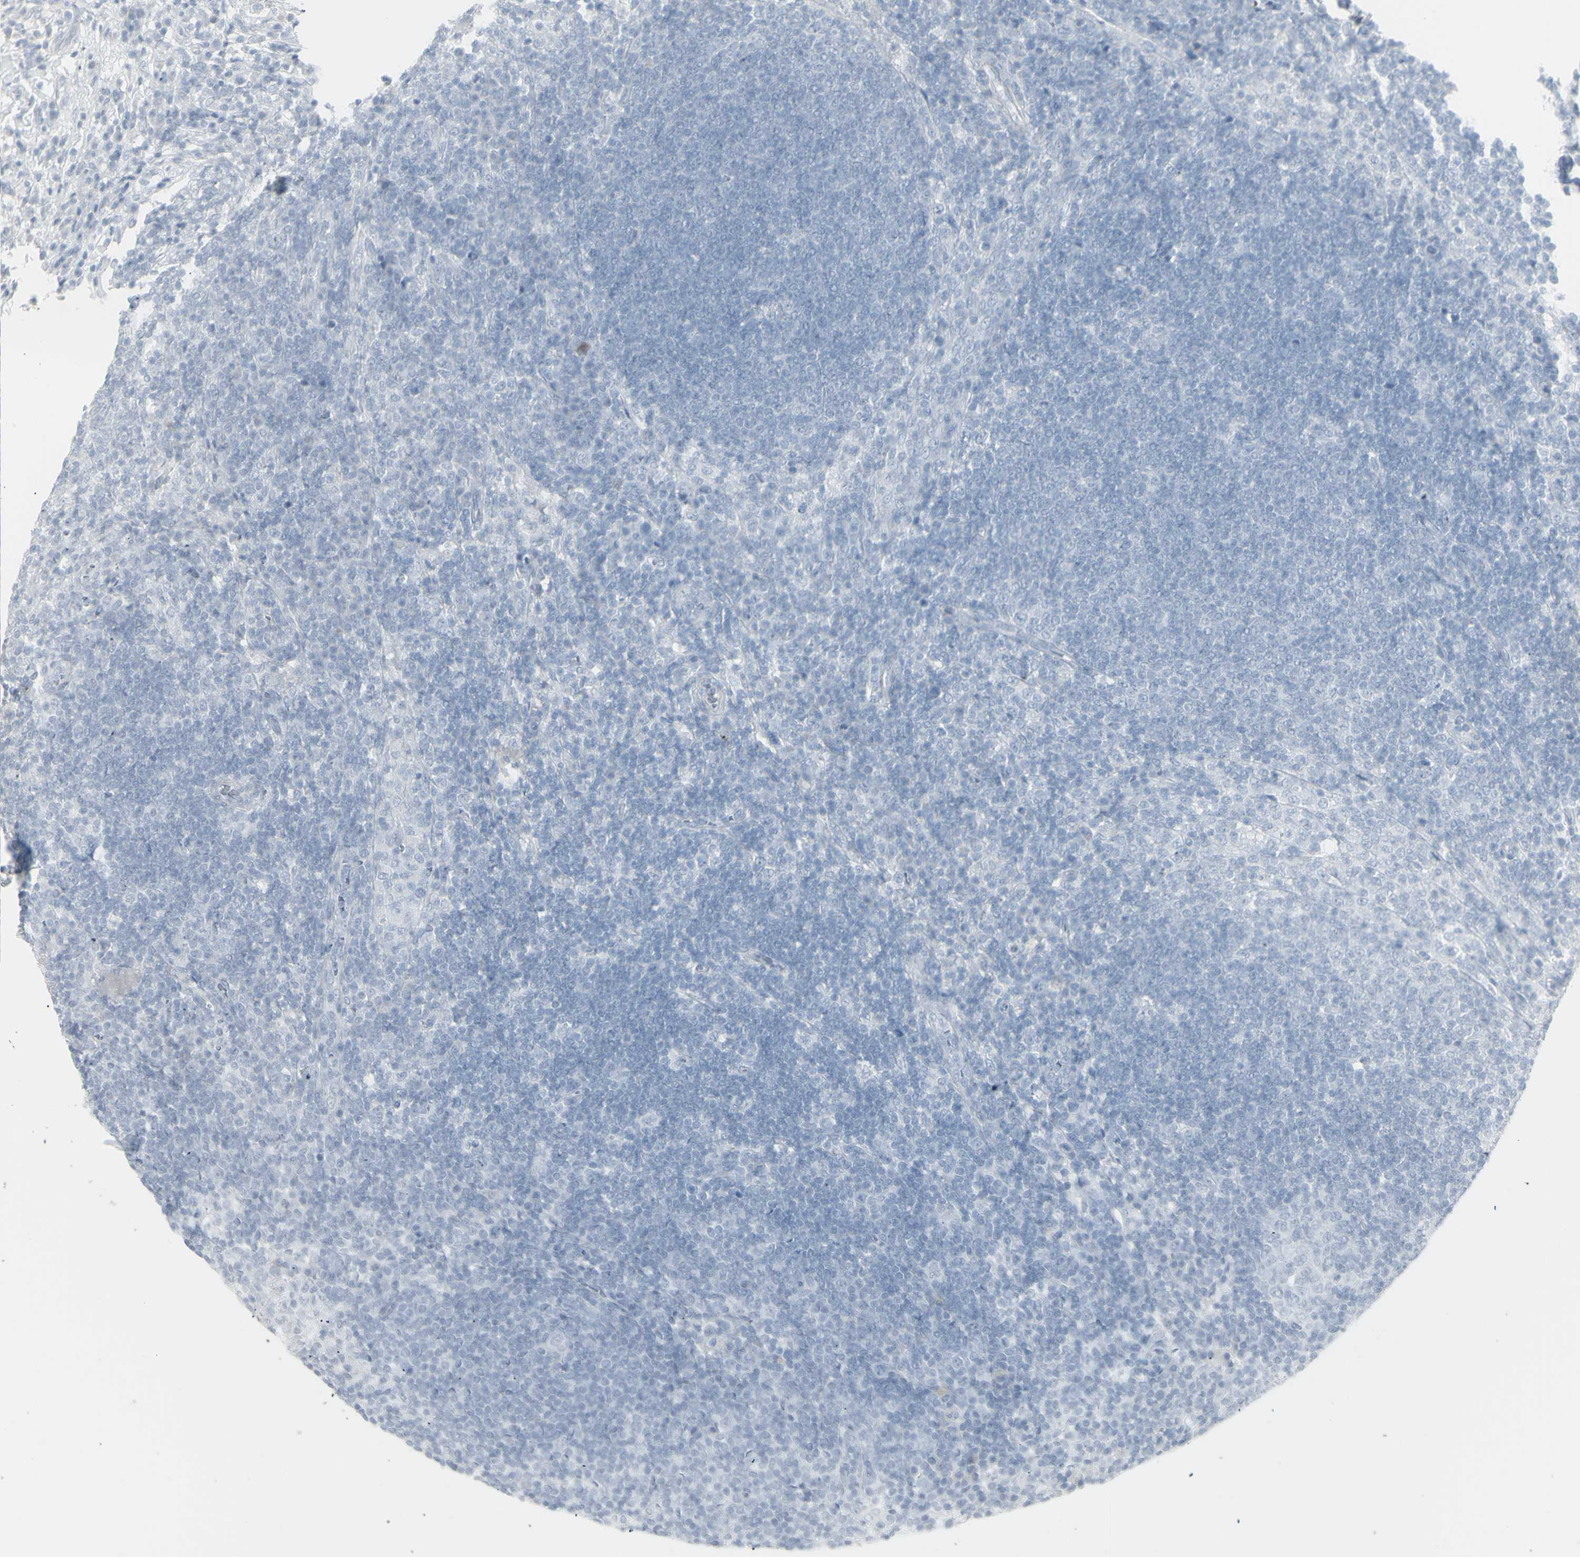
{"staining": {"intensity": "negative", "quantity": "none", "location": "none"}, "tissue": "lymph node", "cell_type": "Germinal center cells", "image_type": "normal", "snomed": [{"axis": "morphology", "description": "Normal tissue, NOS"}, {"axis": "topography", "description": "Lymph node"}], "caption": "Immunohistochemical staining of benign lymph node shows no significant staining in germinal center cells.", "gene": "YBX2", "patient": {"sex": "female", "age": 53}}